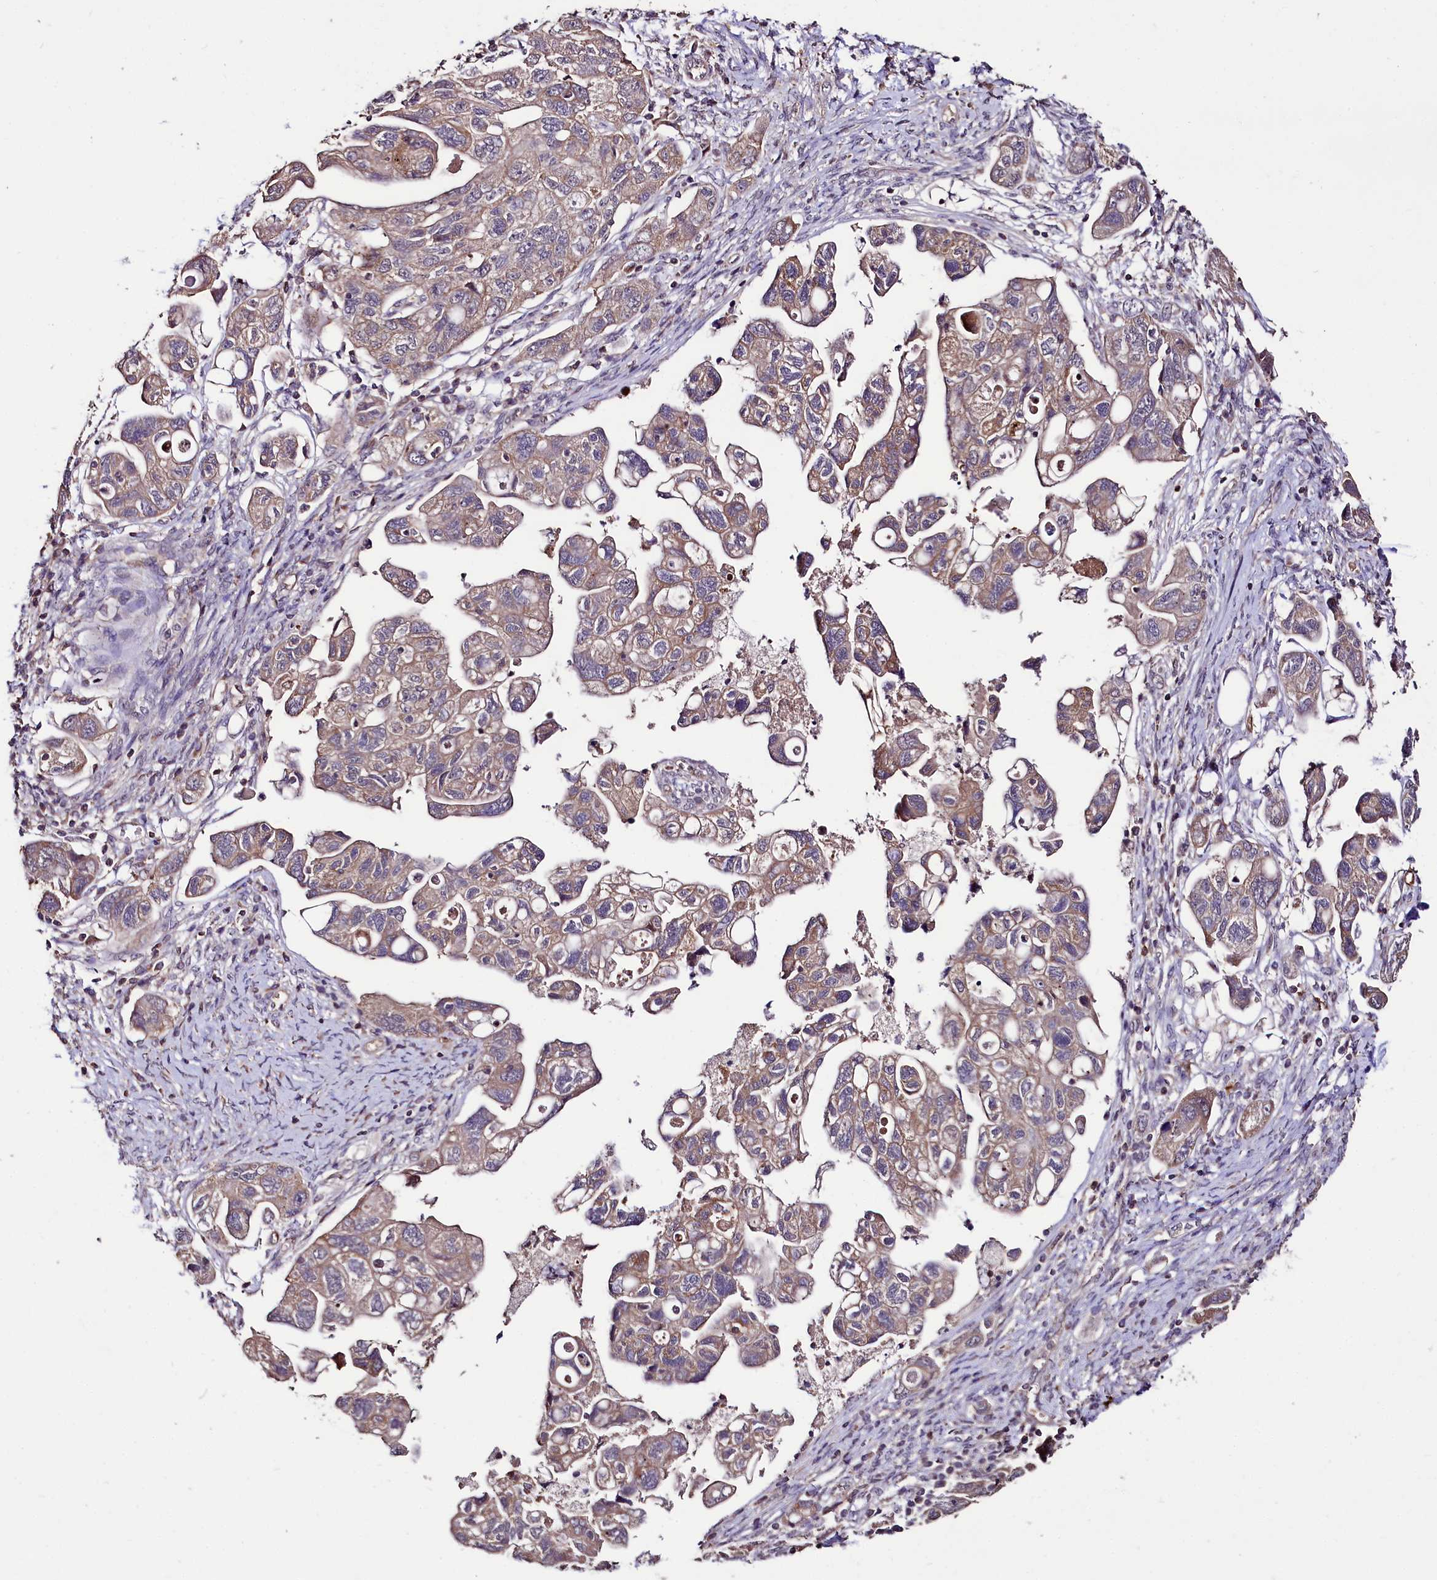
{"staining": {"intensity": "weak", "quantity": "<25%", "location": "cytoplasmic/membranous"}, "tissue": "ovarian cancer", "cell_type": "Tumor cells", "image_type": "cancer", "snomed": [{"axis": "morphology", "description": "Carcinoma, NOS"}, {"axis": "morphology", "description": "Cystadenocarcinoma, serous, NOS"}, {"axis": "topography", "description": "Ovary"}], "caption": "Histopathology image shows no protein expression in tumor cells of carcinoma (ovarian) tissue.", "gene": "KLRB1", "patient": {"sex": "female", "age": 69}}